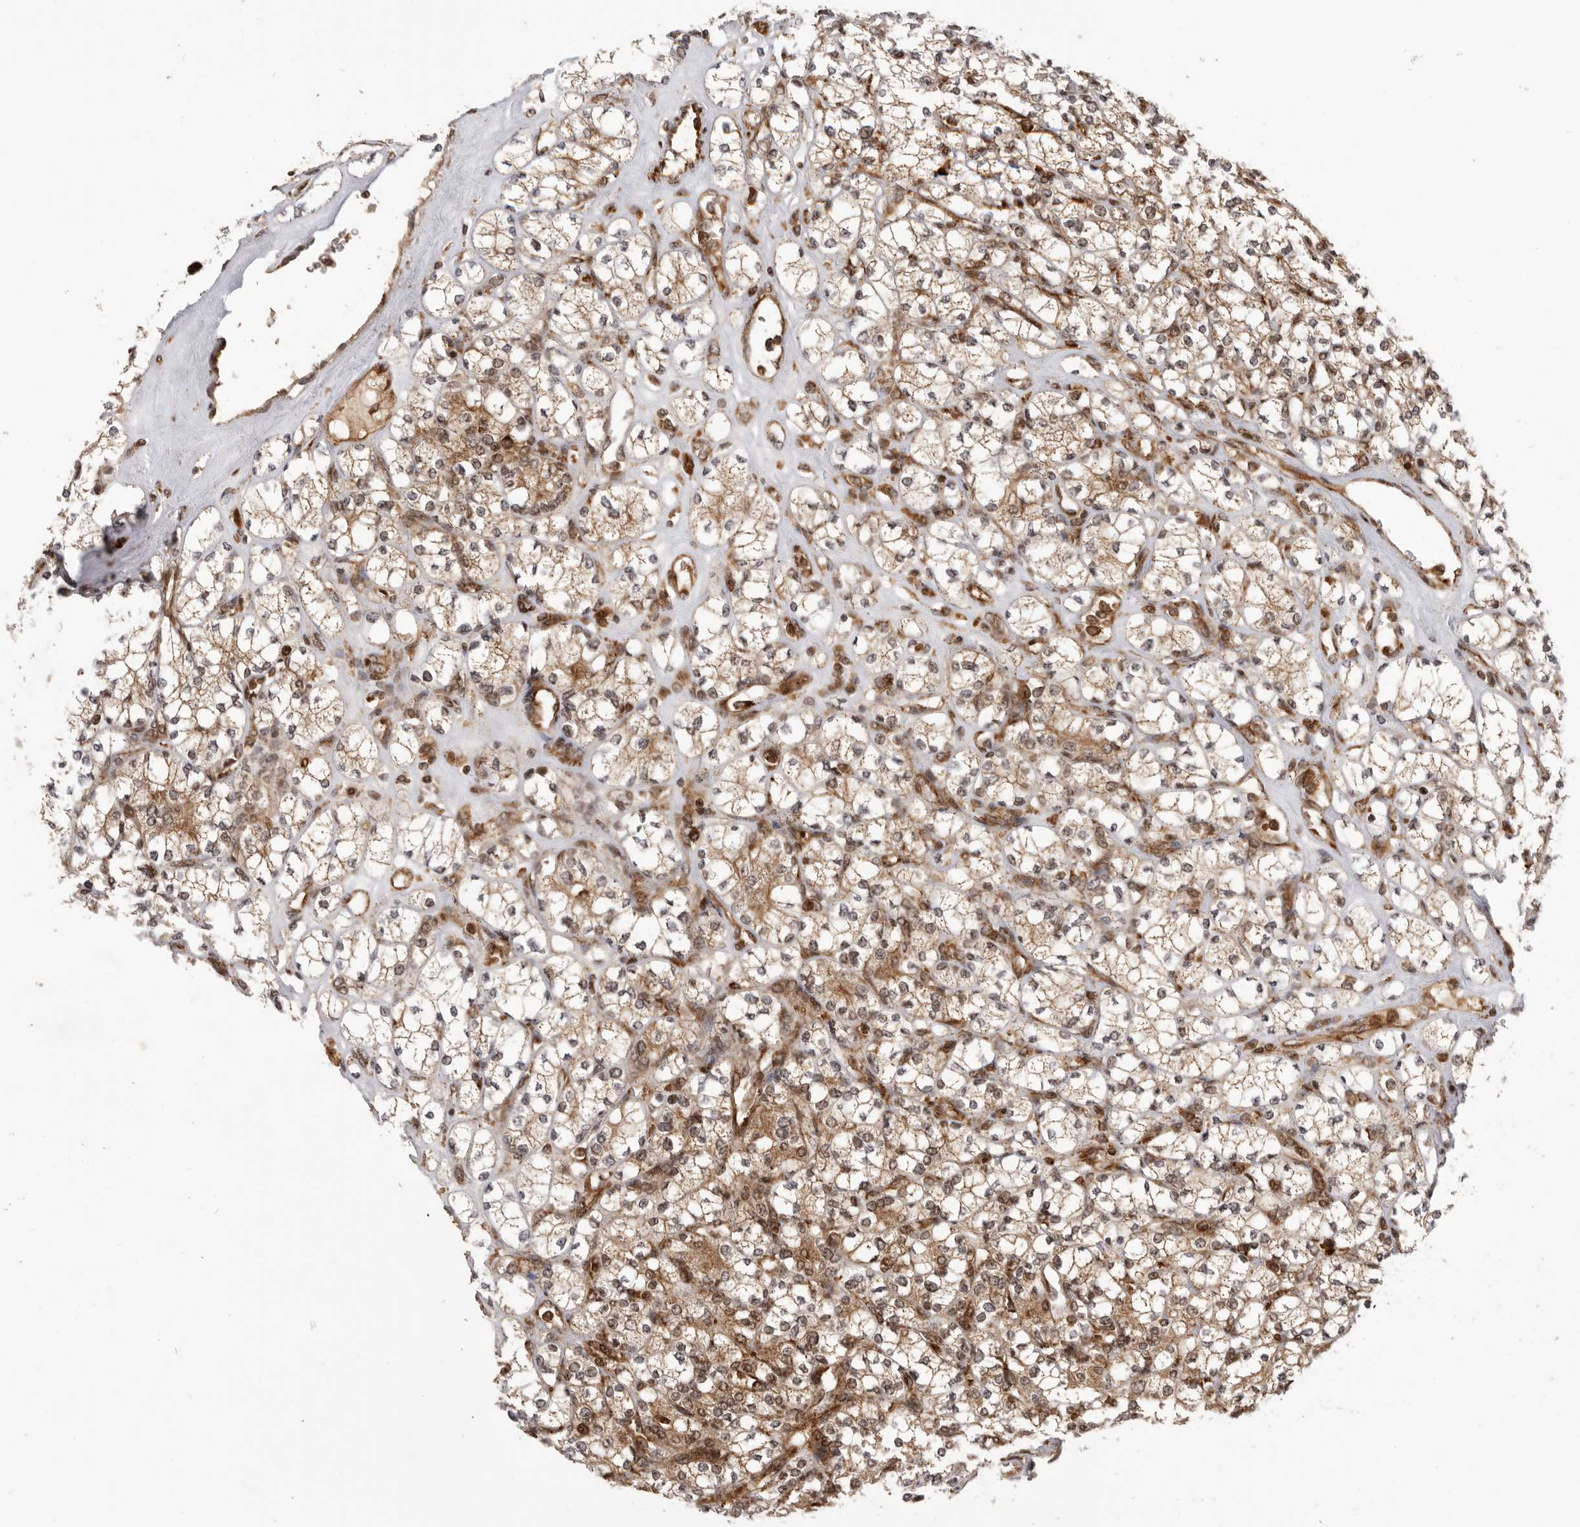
{"staining": {"intensity": "moderate", "quantity": ">75%", "location": "cytoplasmic/membranous,nuclear"}, "tissue": "renal cancer", "cell_type": "Tumor cells", "image_type": "cancer", "snomed": [{"axis": "morphology", "description": "Adenocarcinoma, NOS"}, {"axis": "topography", "description": "Kidney"}], "caption": "The histopathology image reveals staining of adenocarcinoma (renal), revealing moderate cytoplasmic/membranous and nuclear protein staining (brown color) within tumor cells.", "gene": "FZD3", "patient": {"sex": "male", "age": 77}}